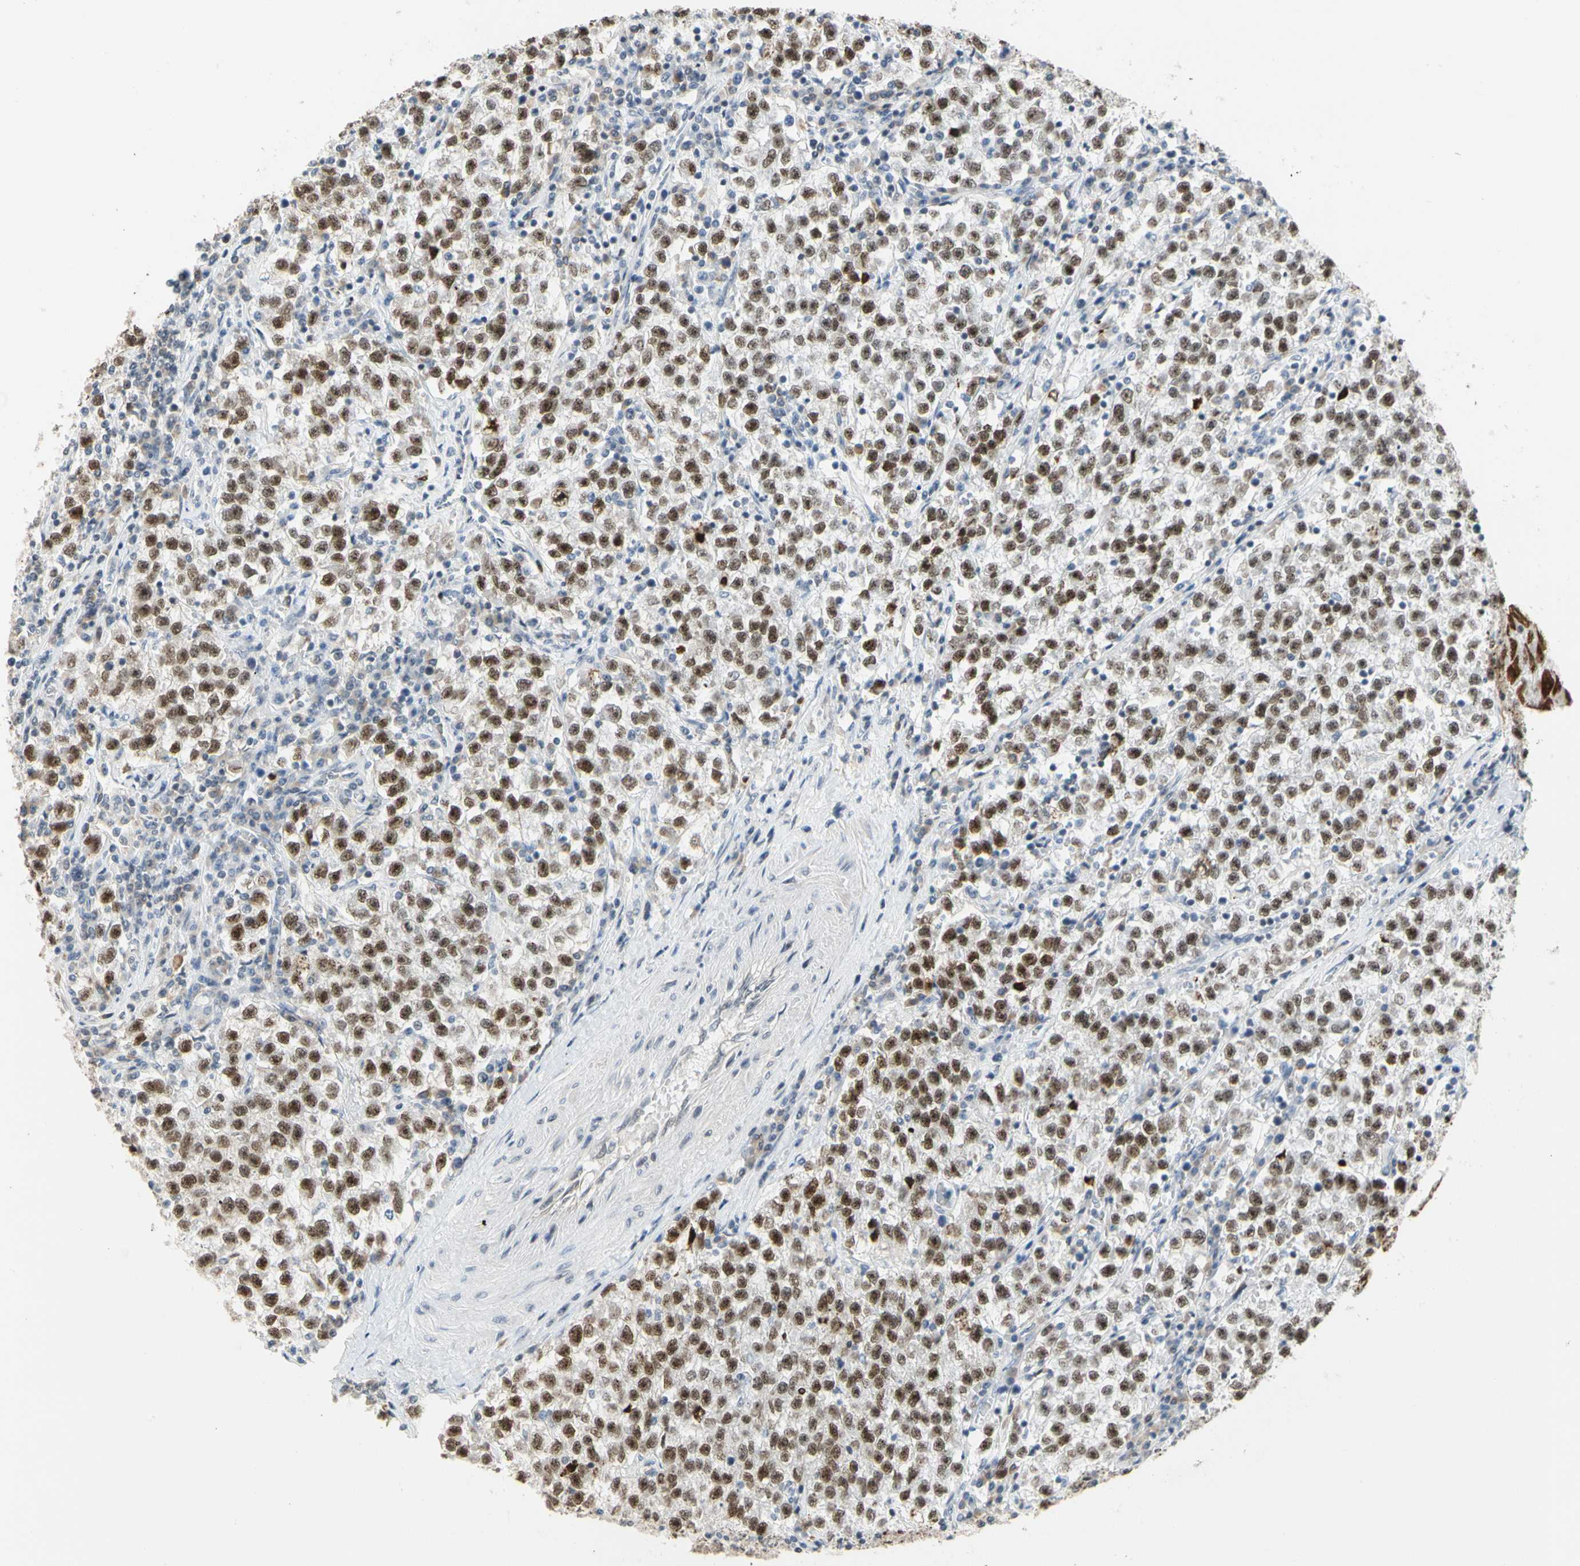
{"staining": {"intensity": "moderate", "quantity": ">75%", "location": "nuclear"}, "tissue": "testis cancer", "cell_type": "Tumor cells", "image_type": "cancer", "snomed": [{"axis": "morphology", "description": "Seminoma, NOS"}, {"axis": "topography", "description": "Testis"}], "caption": "Immunohistochemistry (DAB (3,3'-diaminobenzidine)) staining of human testis seminoma reveals moderate nuclear protein staining in approximately >75% of tumor cells. The protein is stained brown, and the nuclei are stained in blue (DAB (3,3'-diaminobenzidine) IHC with brightfield microscopy, high magnification).", "gene": "ZSCAN16", "patient": {"sex": "male", "age": 22}}